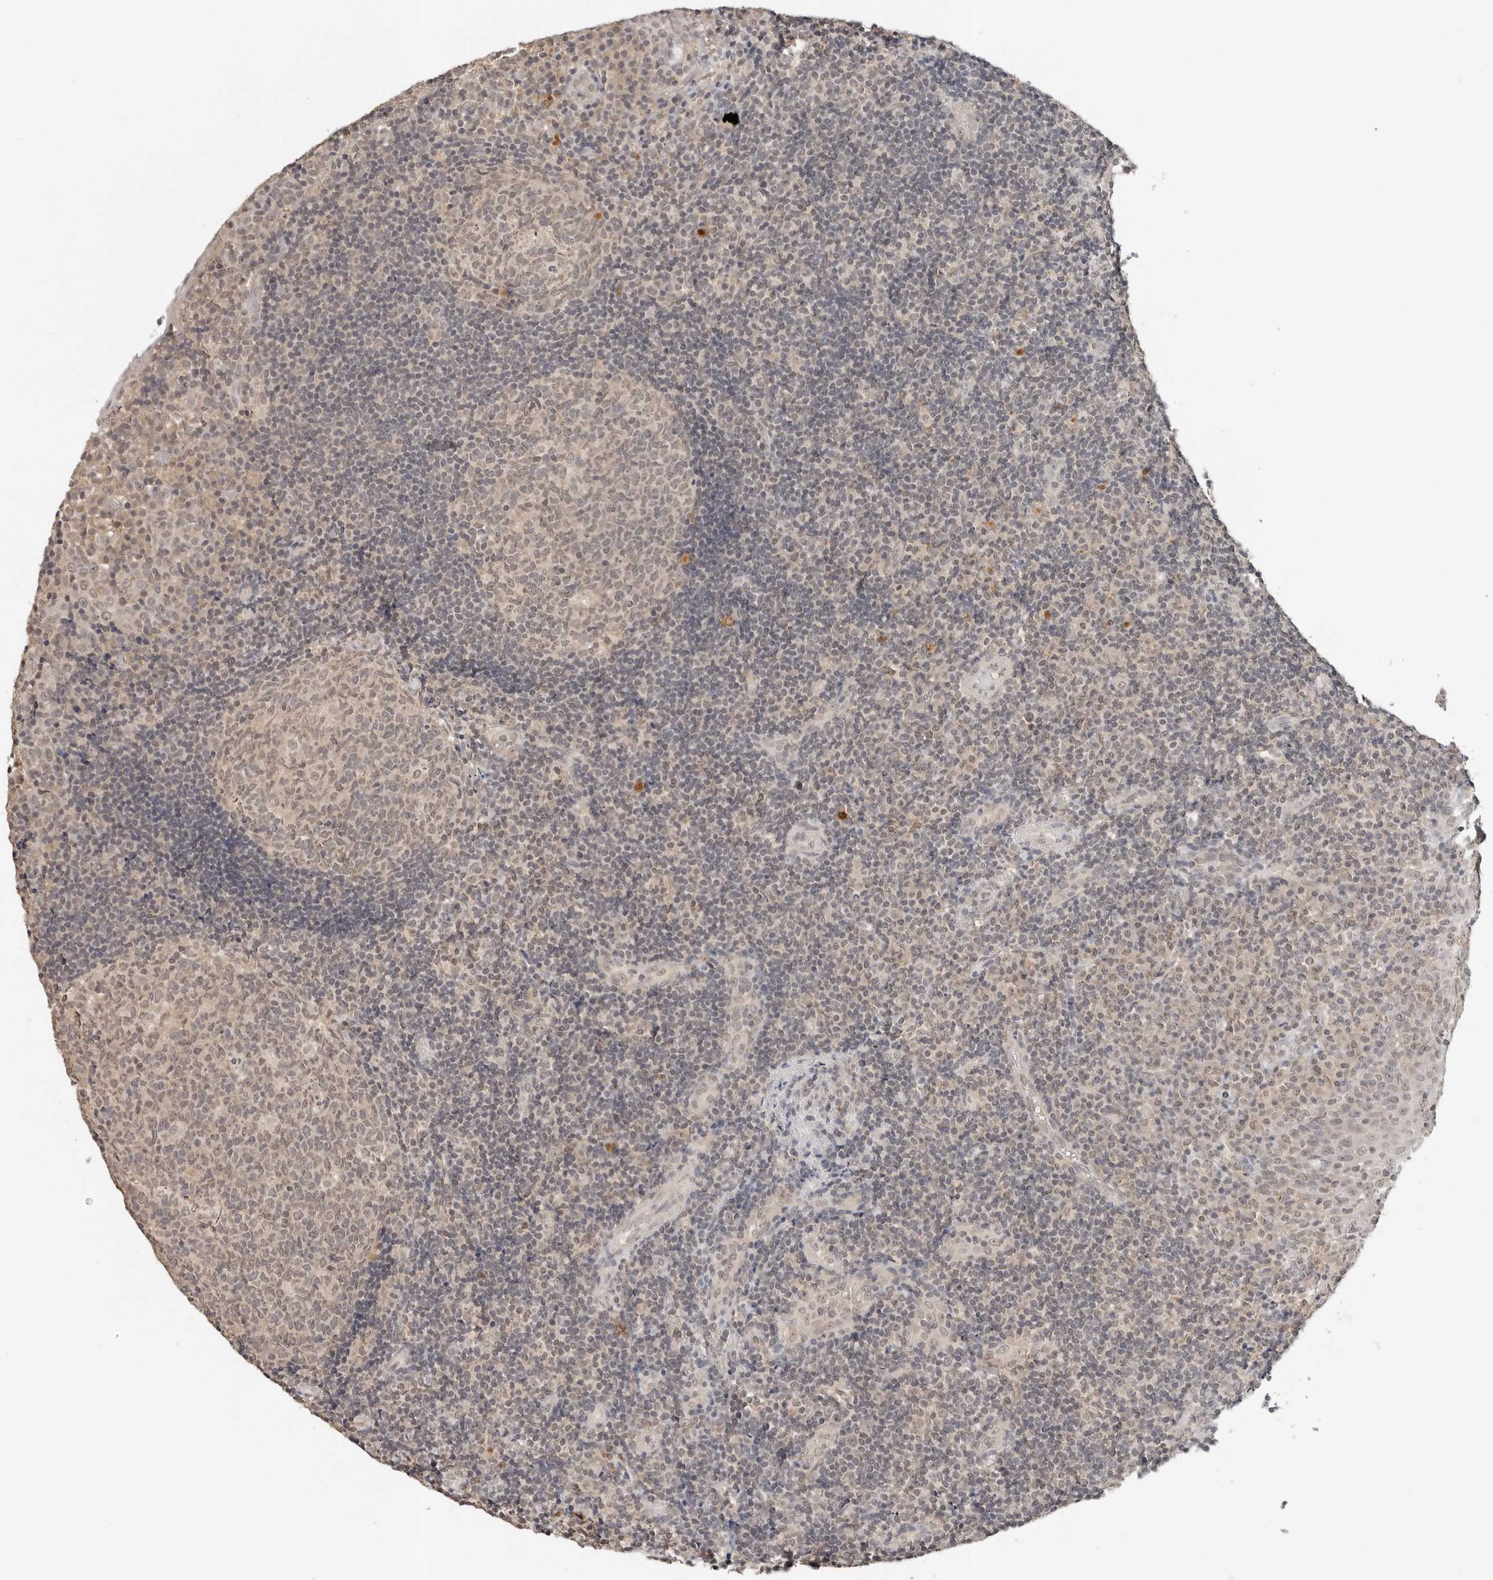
{"staining": {"intensity": "weak", "quantity": ">75%", "location": "nuclear"}, "tissue": "tonsil", "cell_type": "Germinal center cells", "image_type": "normal", "snomed": [{"axis": "morphology", "description": "Normal tissue, NOS"}, {"axis": "topography", "description": "Tonsil"}], "caption": "Immunohistochemical staining of benign human tonsil demonstrates weak nuclear protein staining in approximately >75% of germinal center cells.", "gene": "IL24", "patient": {"sex": "female", "age": 40}}